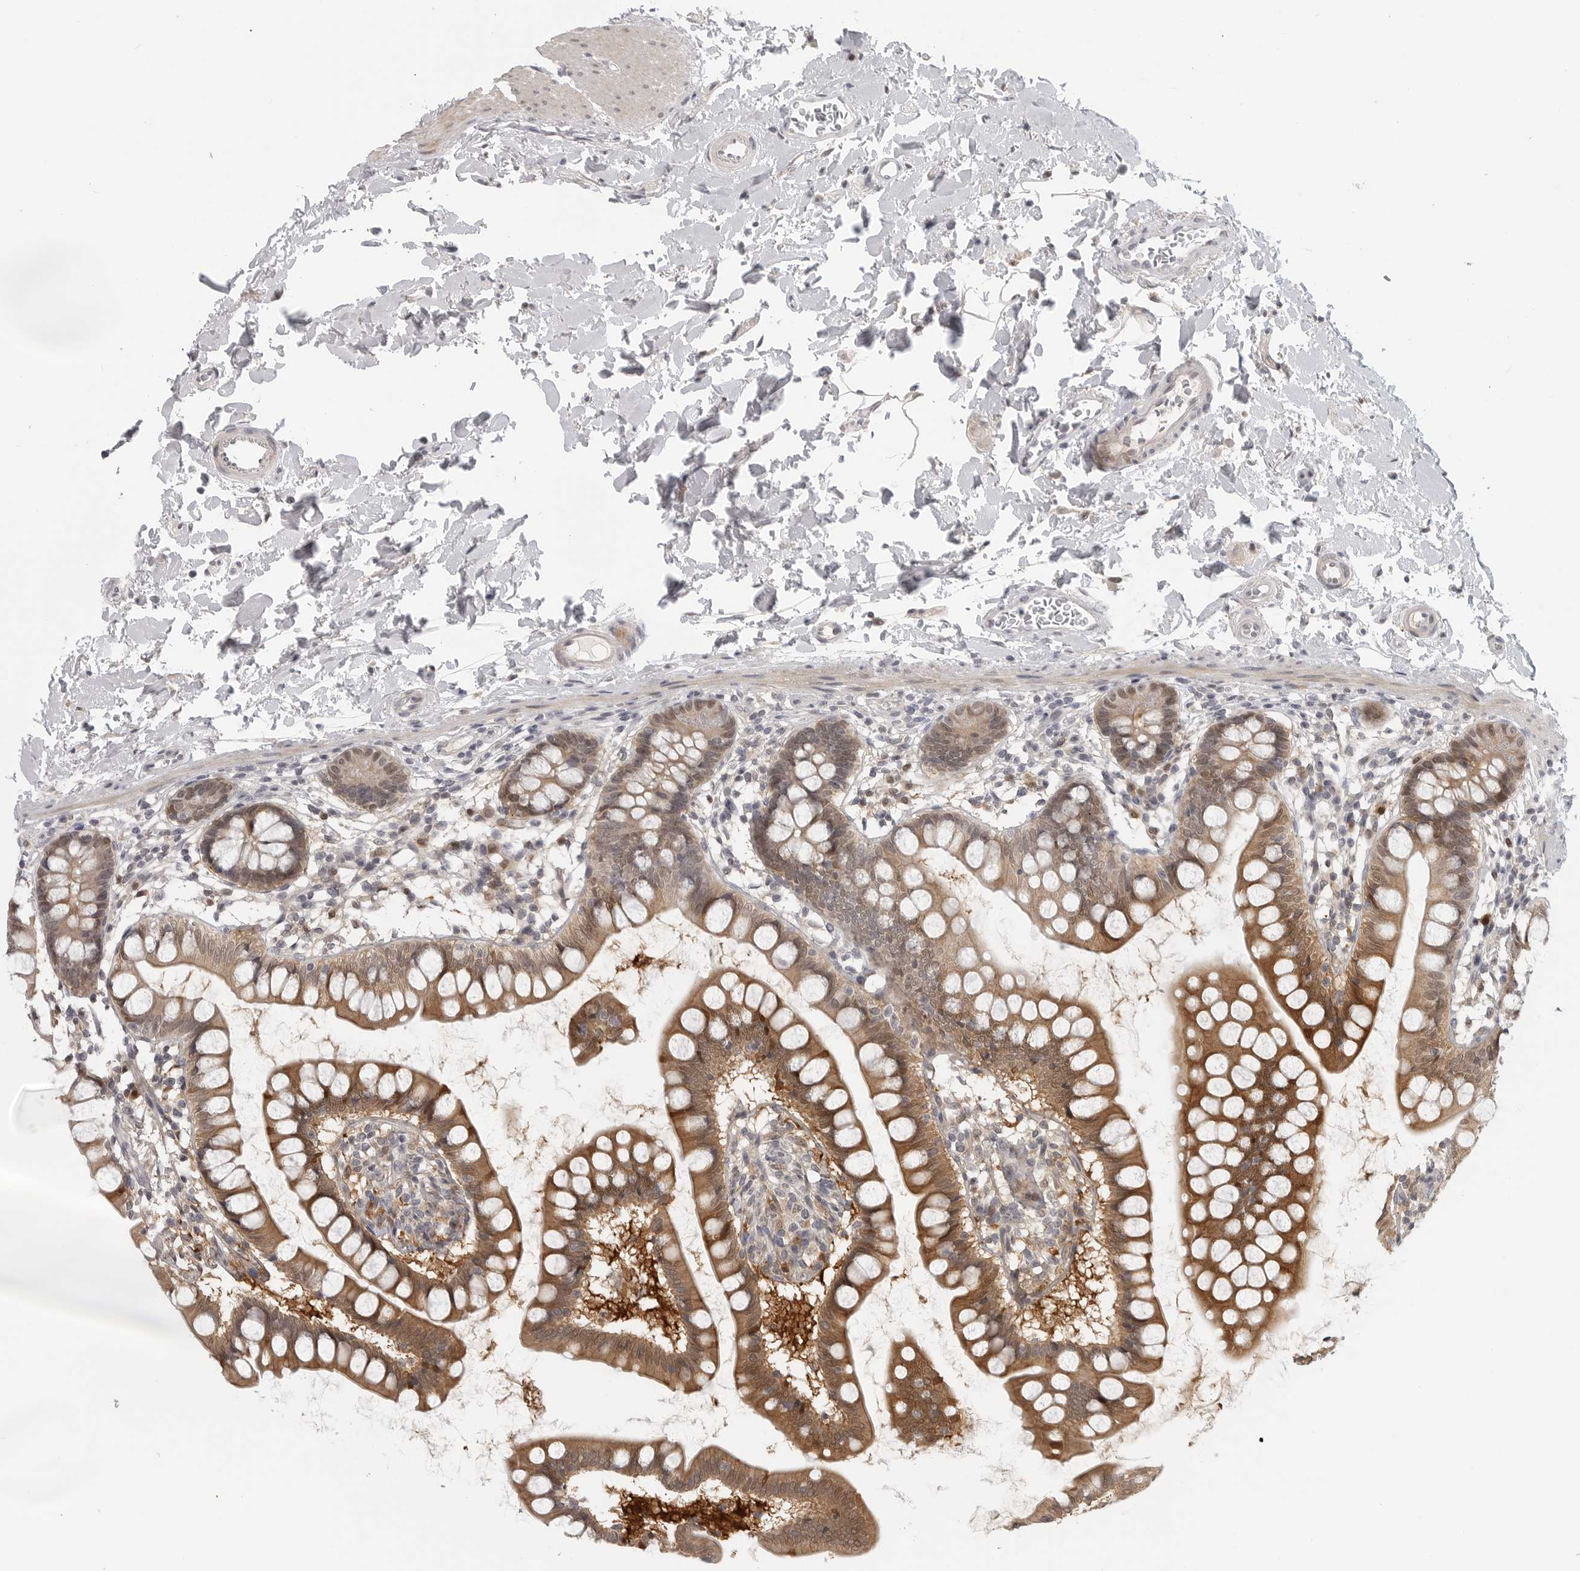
{"staining": {"intensity": "moderate", "quantity": ">75%", "location": "cytoplasmic/membranous,nuclear"}, "tissue": "small intestine", "cell_type": "Glandular cells", "image_type": "normal", "snomed": [{"axis": "morphology", "description": "Normal tissue, NOS"}, {"axis": "topography", "description": "Small intestine"}], "caption": "IHC of normal small intestine shows medium levels of moderate cytoplasmic/membranous,nuclear positivity in about >75% of glandular cells.", "gene": "CTIF", "patient": {"sex": "female", "age": 84}}